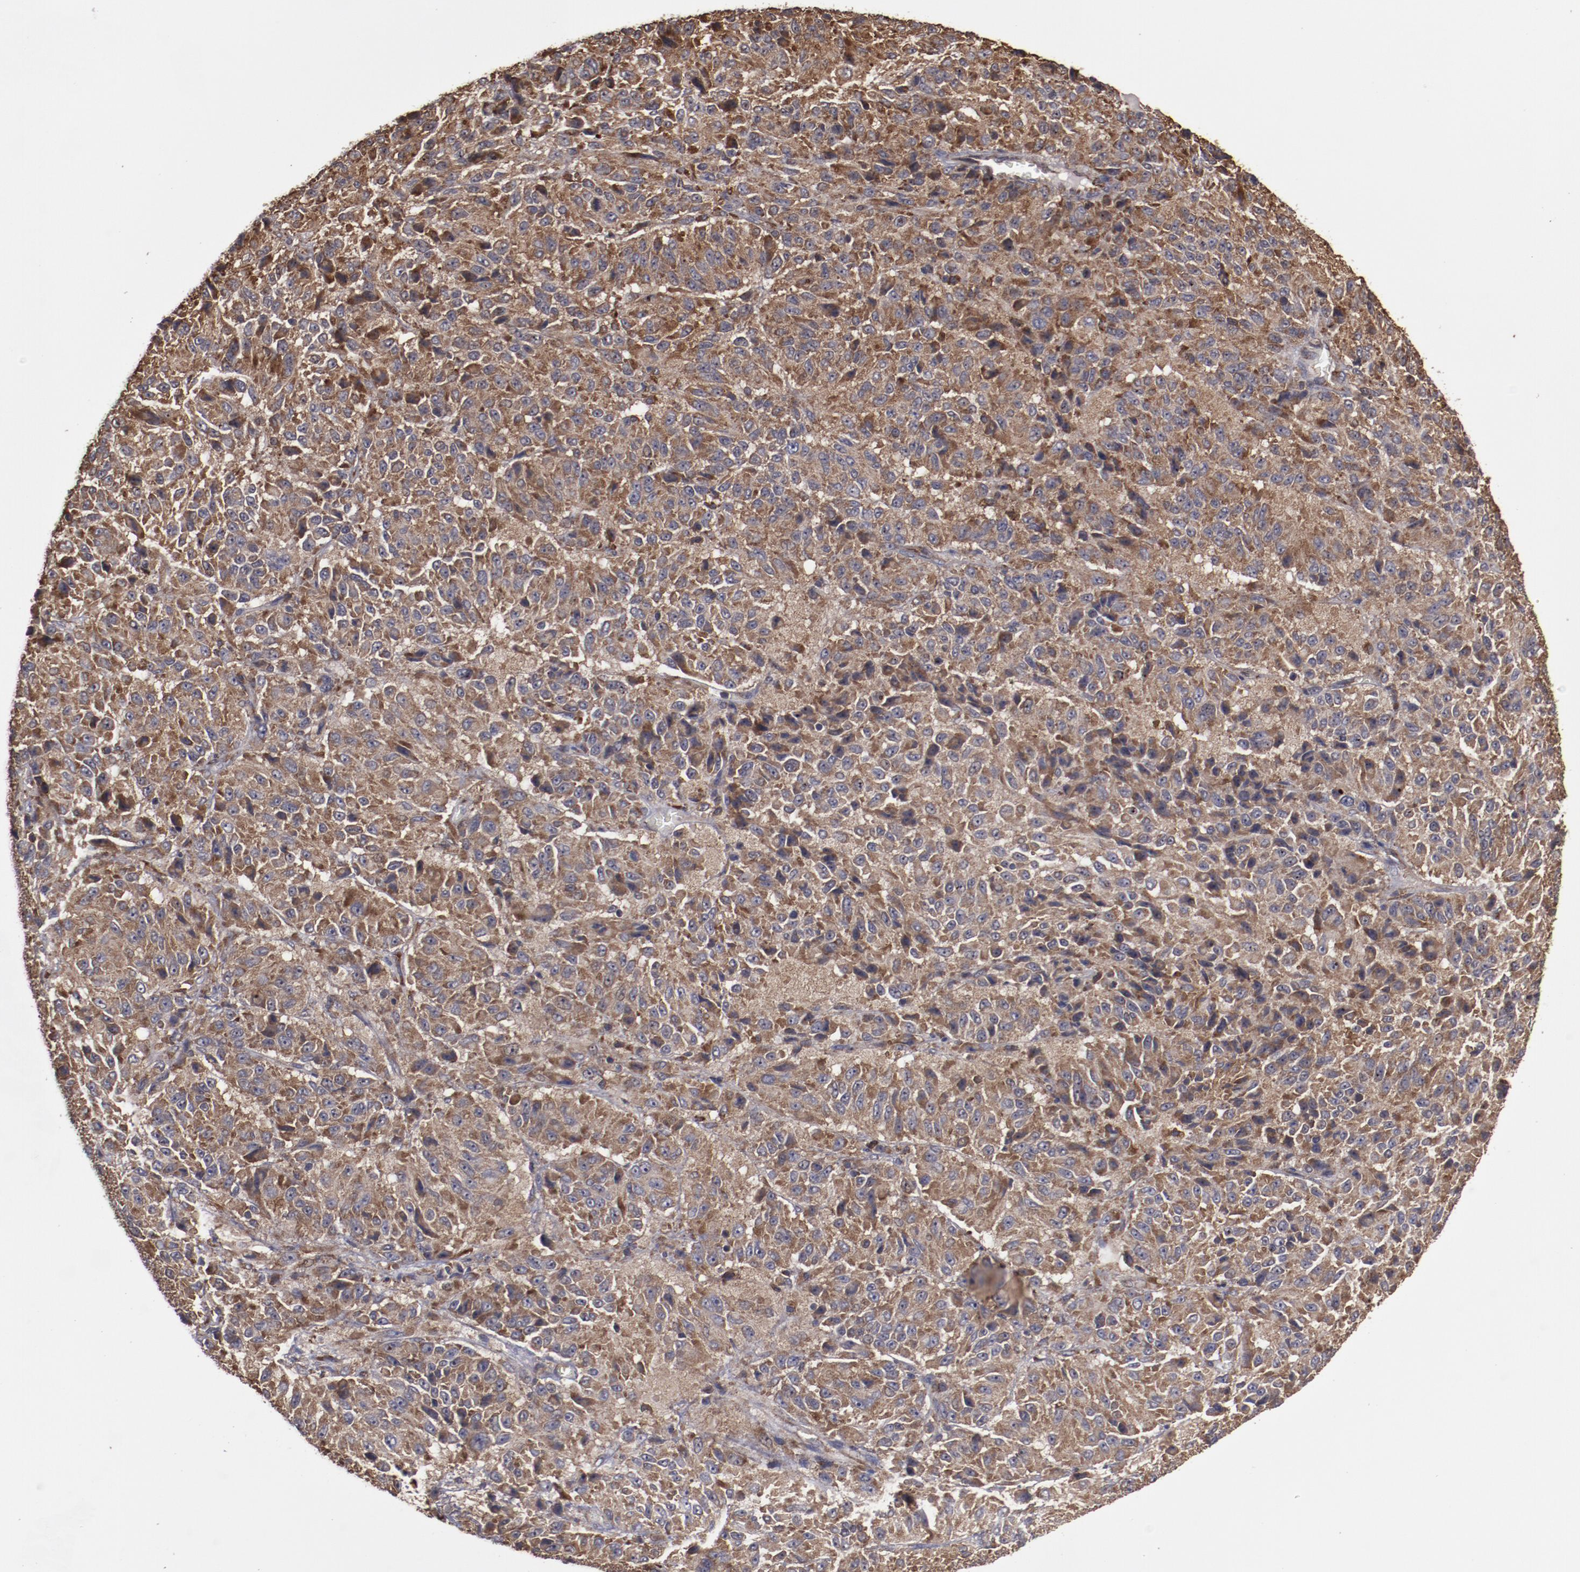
{"staining": {"intensity": "strong", "quantity": ">75%", "location": "cytoplasmic/membranous"}, "tissue": "melanoma", "cell_type": "Tumor cells", "image_type": "cancer", "snomed": [{"axis": "morphology", "description": "Malignant melanoma, Metastatic site"}, {"axis": "topography", "description": "Lung"}], "caption": "Protein staining reveals strong cytoplasmic/membranous positivity in about >75% of tumor cells in melanoma. The staining was performed using DAB (3,3'-diaminobenzidine), with brown indicating positive protein expression. Nuclei are stained blue with hematoxylin.", "gene": "RPS4Y1", "patient": {"sex": "male", "age": 64}}